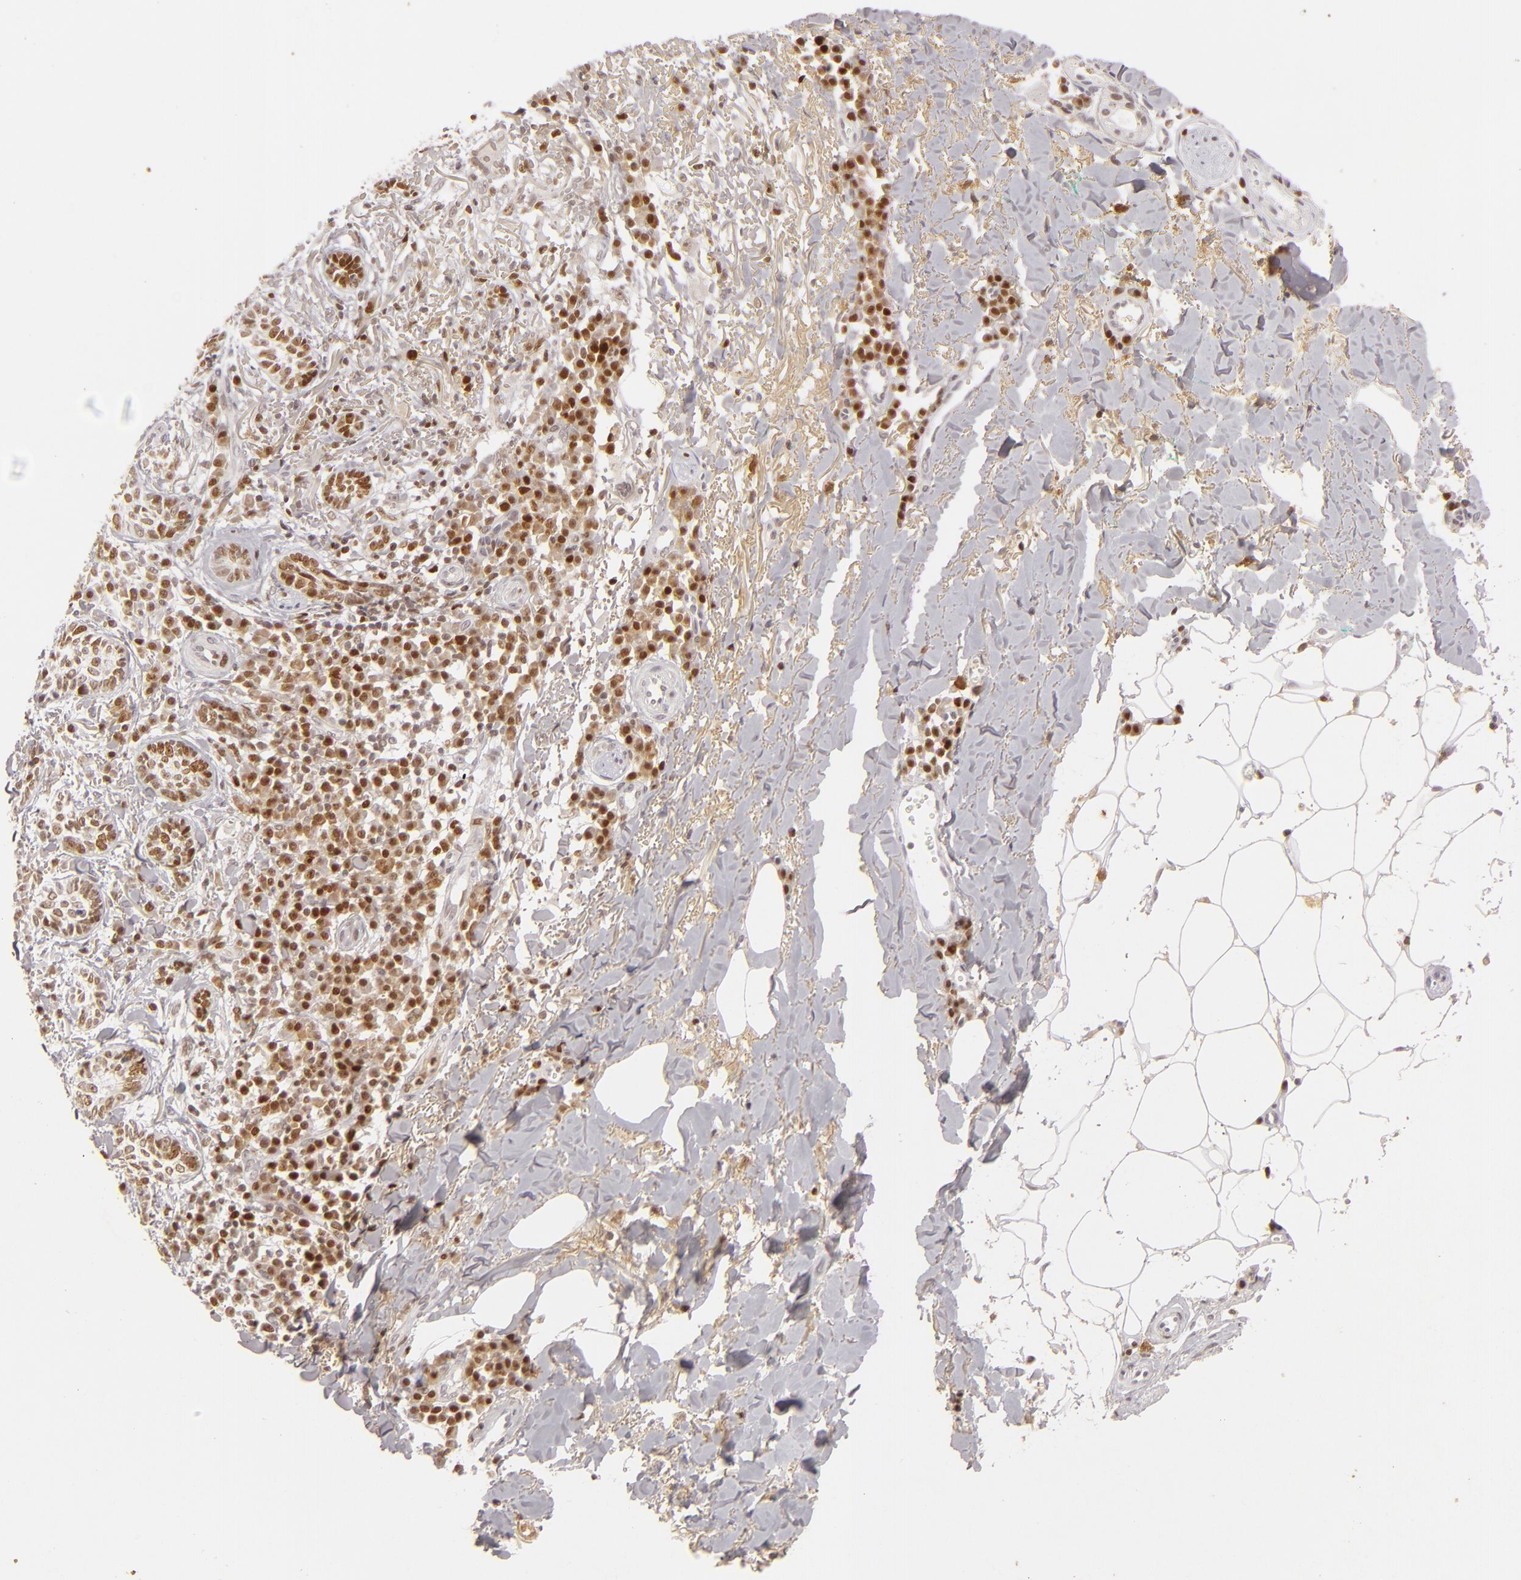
{"staining": {"intensity": "strong", "quantity": ">75%", "location": "nuclear"}, "tissue": "skin cancer", "cell_type": "Tumor cells", "image_type": "cancer", "snomed": [{"axis": "morphology", "description": "Basal cell carcinoma"}, {"axis": "topography", "description": "Skin"}], "caption": "The immunohistochemical stain shows strong nuclear expression in tumor cells of skin cancer tissue.", "gene": "FEN1", "patient": {"sex": "female", "age": 89}}